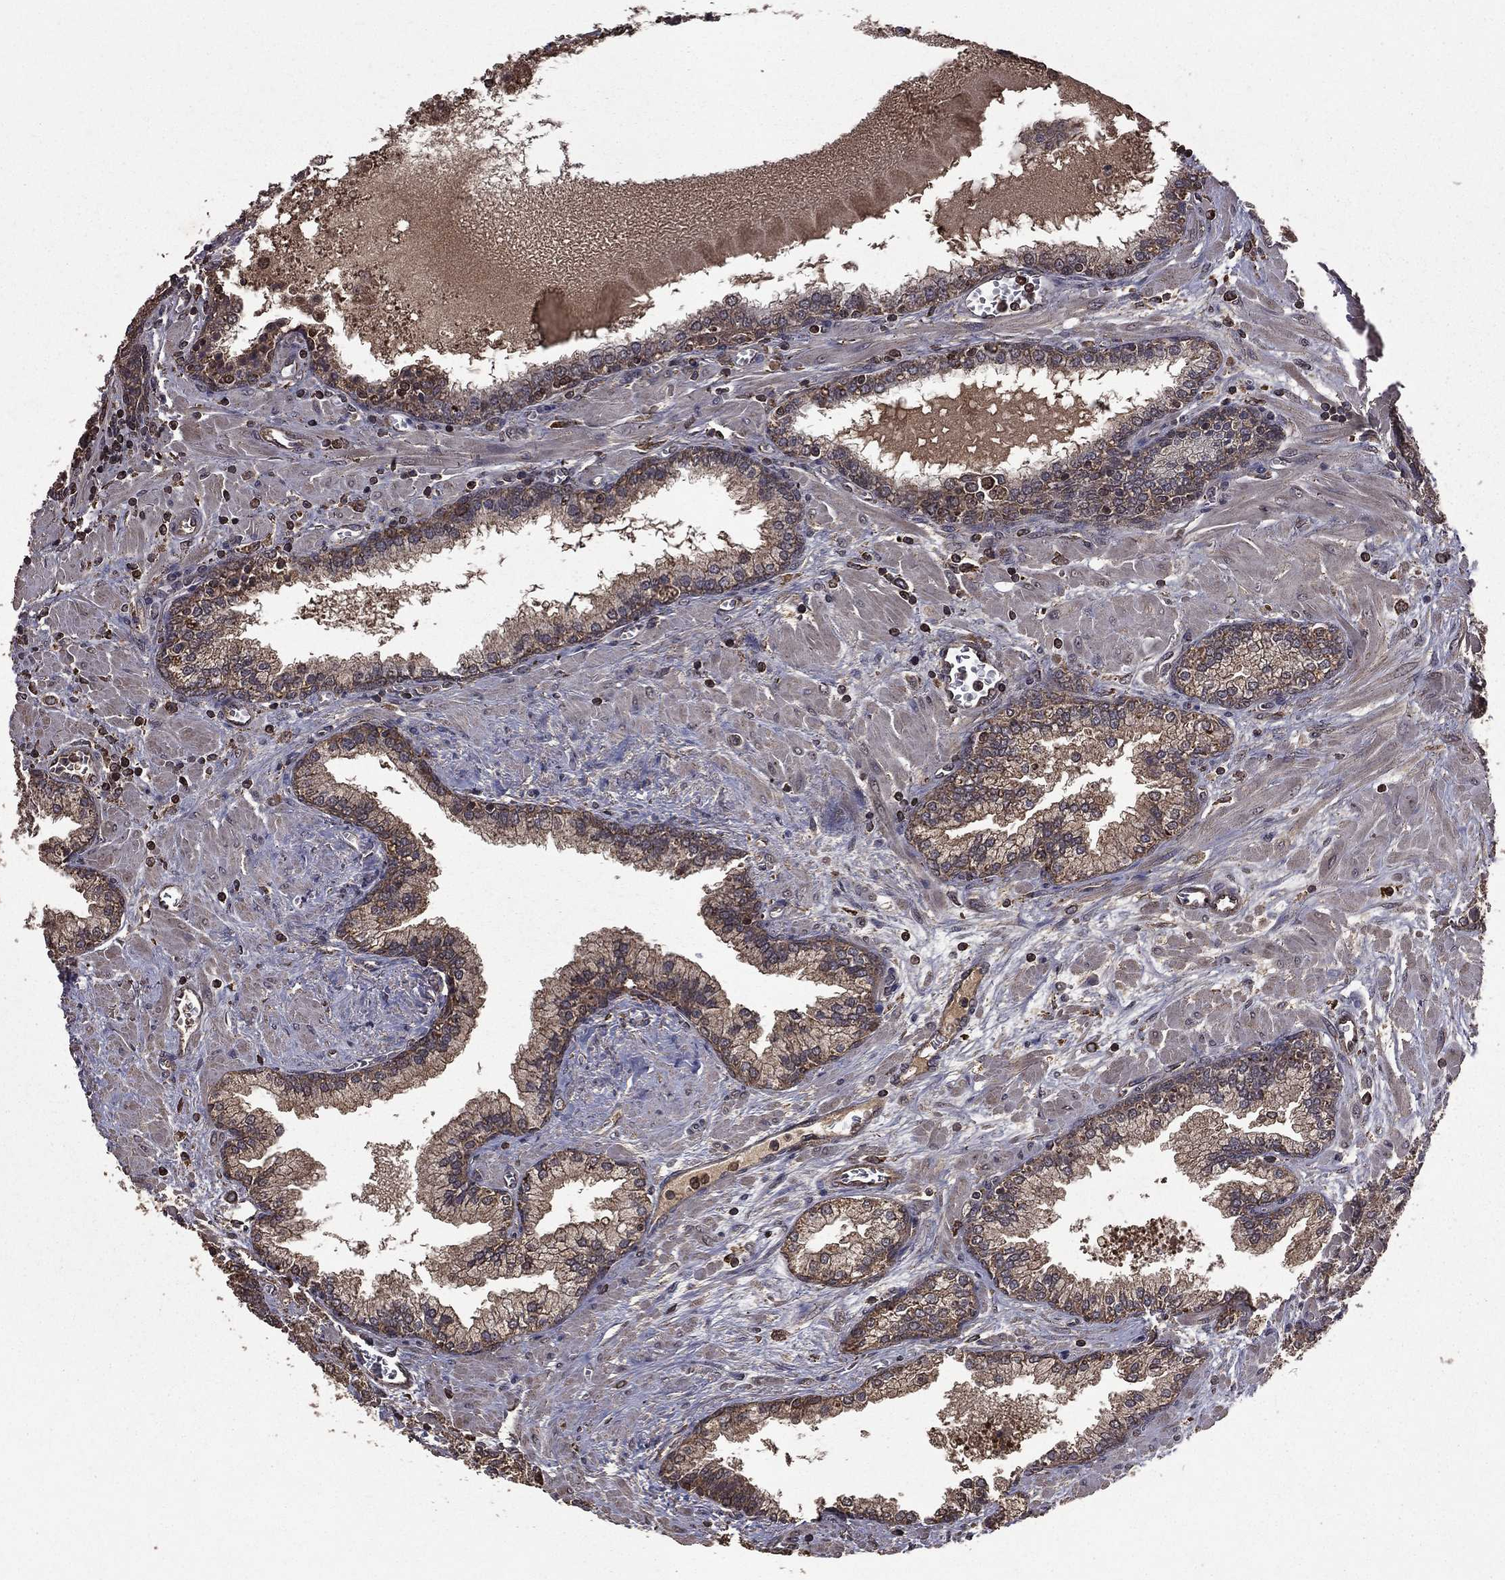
{"staining": {"intensity": "weak", "quantity": ">75%", "location": "cytoplasmic/membranous"}, "tissue": "prostate cancer", "cell_type": "Tumor cells", "image_type": "cancer", "snomed": [{"axis": "morphology", "description": "Adenocarcinoma, NOS"}, {"axis": "topography", "description": "Prostate and seminal vesicle, NOS"}, {"axis": "topography", "description": "Prostate"}], "caption": "The immunohistochemical stain labels weak cytoplasmic/membranous staining in tumor cells of prostate cancer (adenocarcinoma) tissue.", "gene": "BIRC6", "patient": {"sex": "male", "age": 62}}